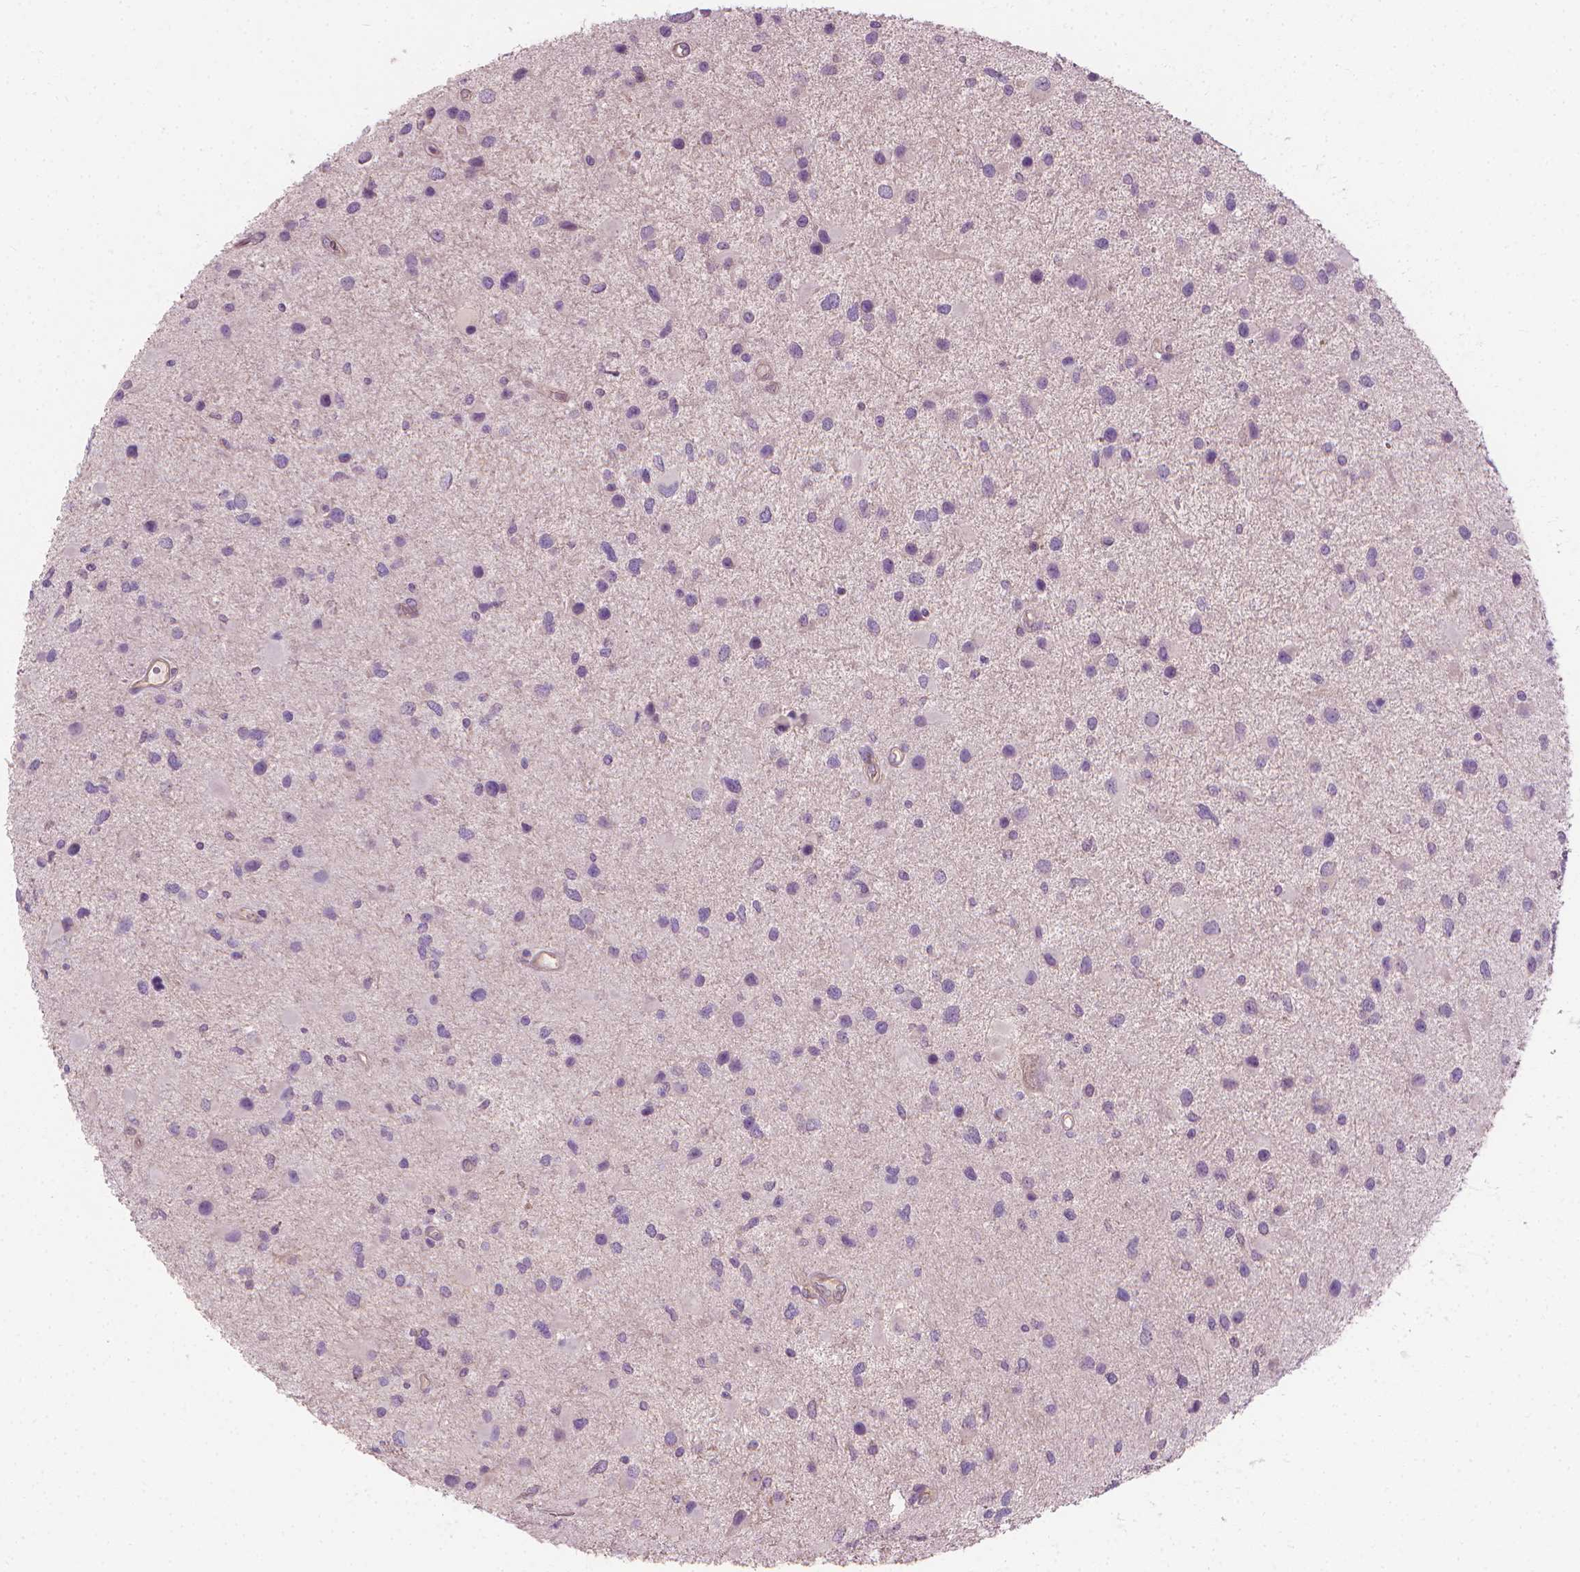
{"staining": {"intensity": "negative", "quantity": "none", "location": "none"}, "tissue": "glioma", "cell_type": "Tumor cells", "image_type": "cancer", "snomed": [{"axis": "morphology", "description": "Glioma, malignant, Low grade"}, {"axis": "topography", "description": "Brain"}], "caption": "Human malignant glioma (low-grade) stained for a protein using immunohistochemistry exhibits no positivity in tumor cells.", "gene": "RIIAD1", "patient": {"sex": "female", "age": 32}}